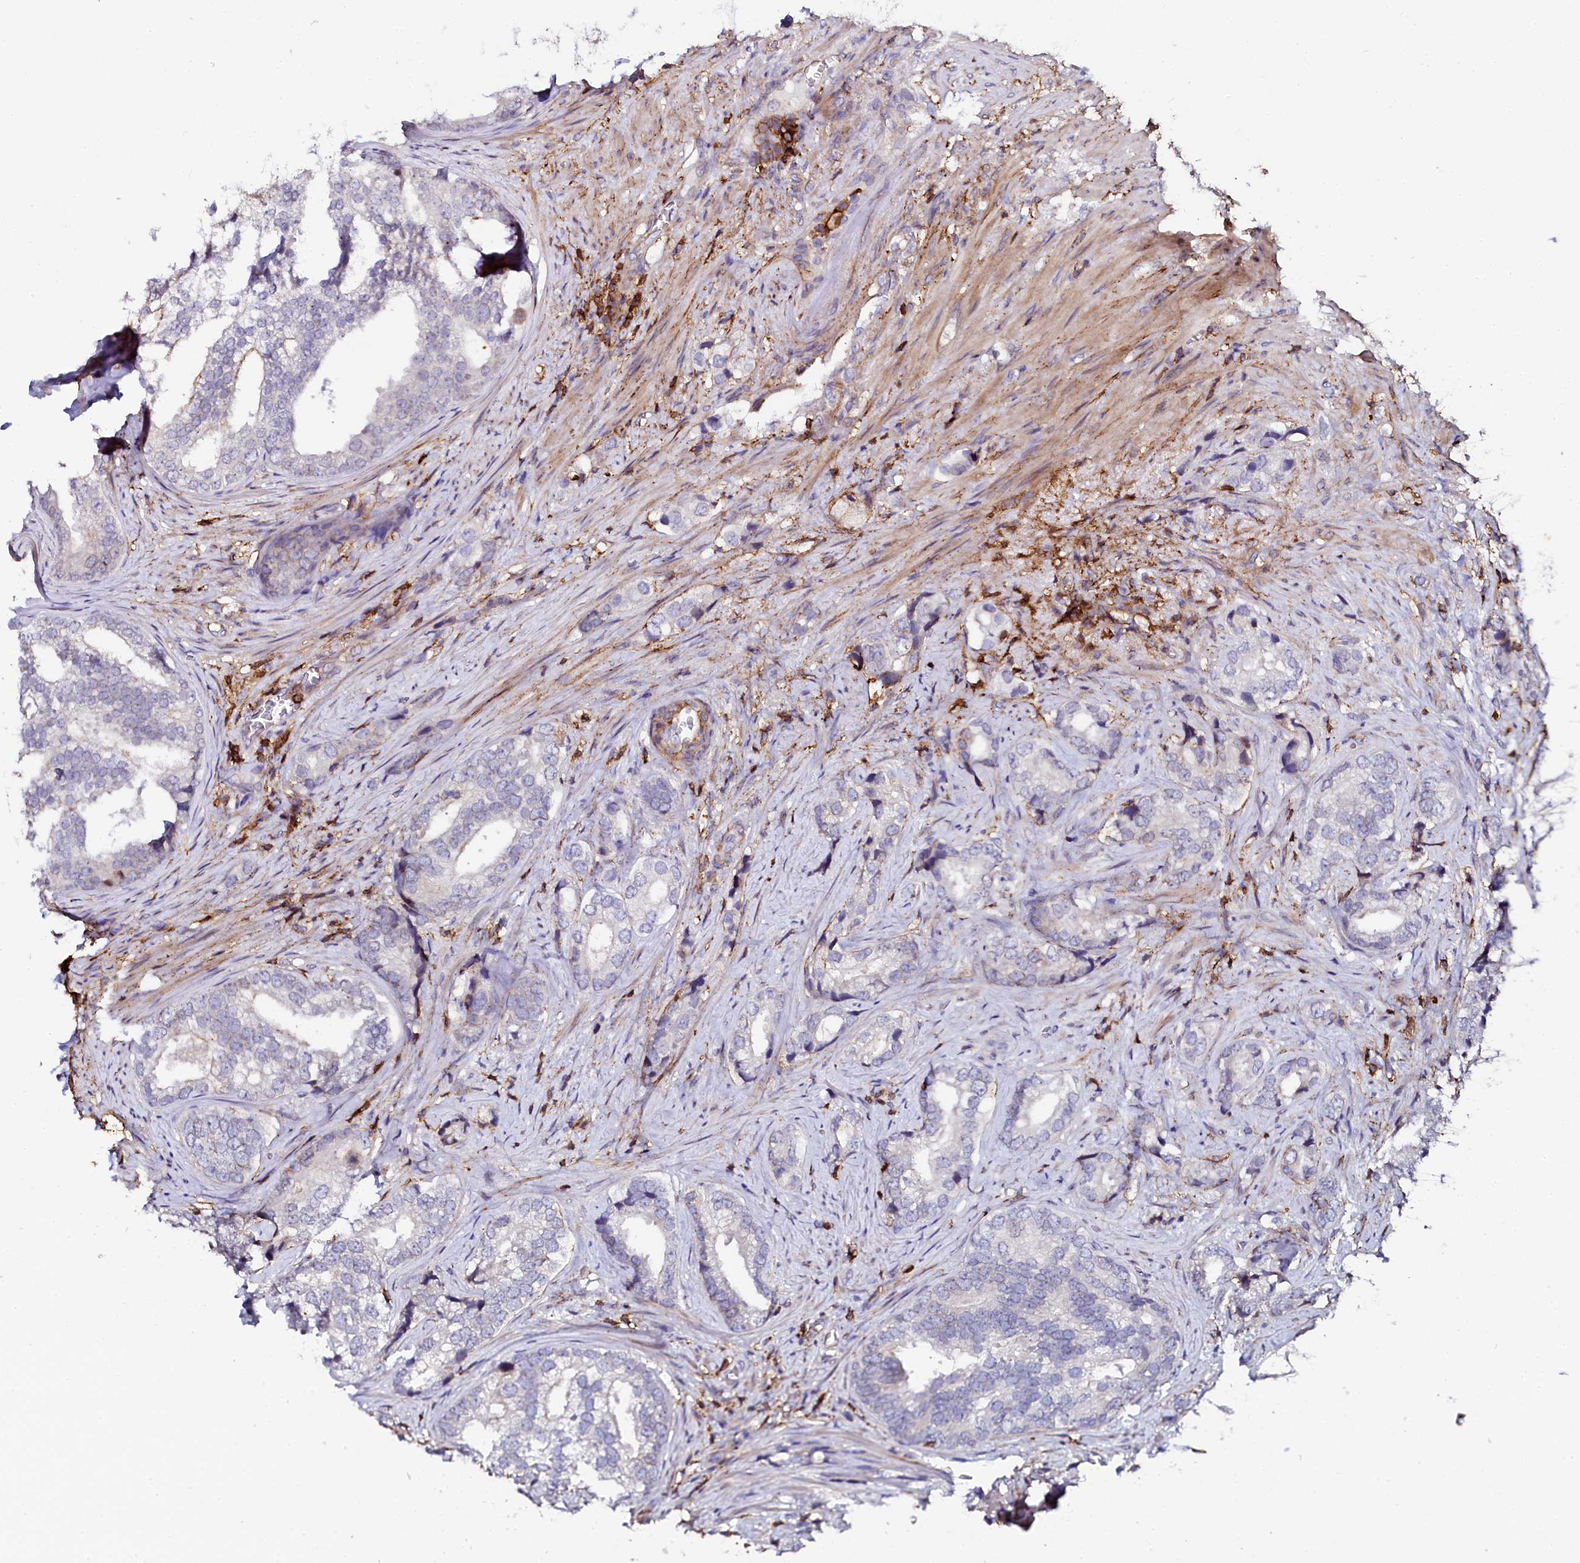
{"staining": {"intensity": "negative", "quantity": "none", "location": "none"}, "tissue": "prostate cancer", "cell_type": "Tumor cells", "image_type": "cancer", "snomed": [{"axis": "morphology", "description": "Adenocarcinoma, High grade"}, {"axis": "topography", "description": "Prostate"}], "caption": "Tumor cells show no significant expression in prostate cancer (adenocarcinoma (high-grade)). (DAB (3,3'-diaminobenzidine) IHC with hematoxylin counter stain).", "gene": "AAAS", "patient": {"sex": "male", "age": 75}}